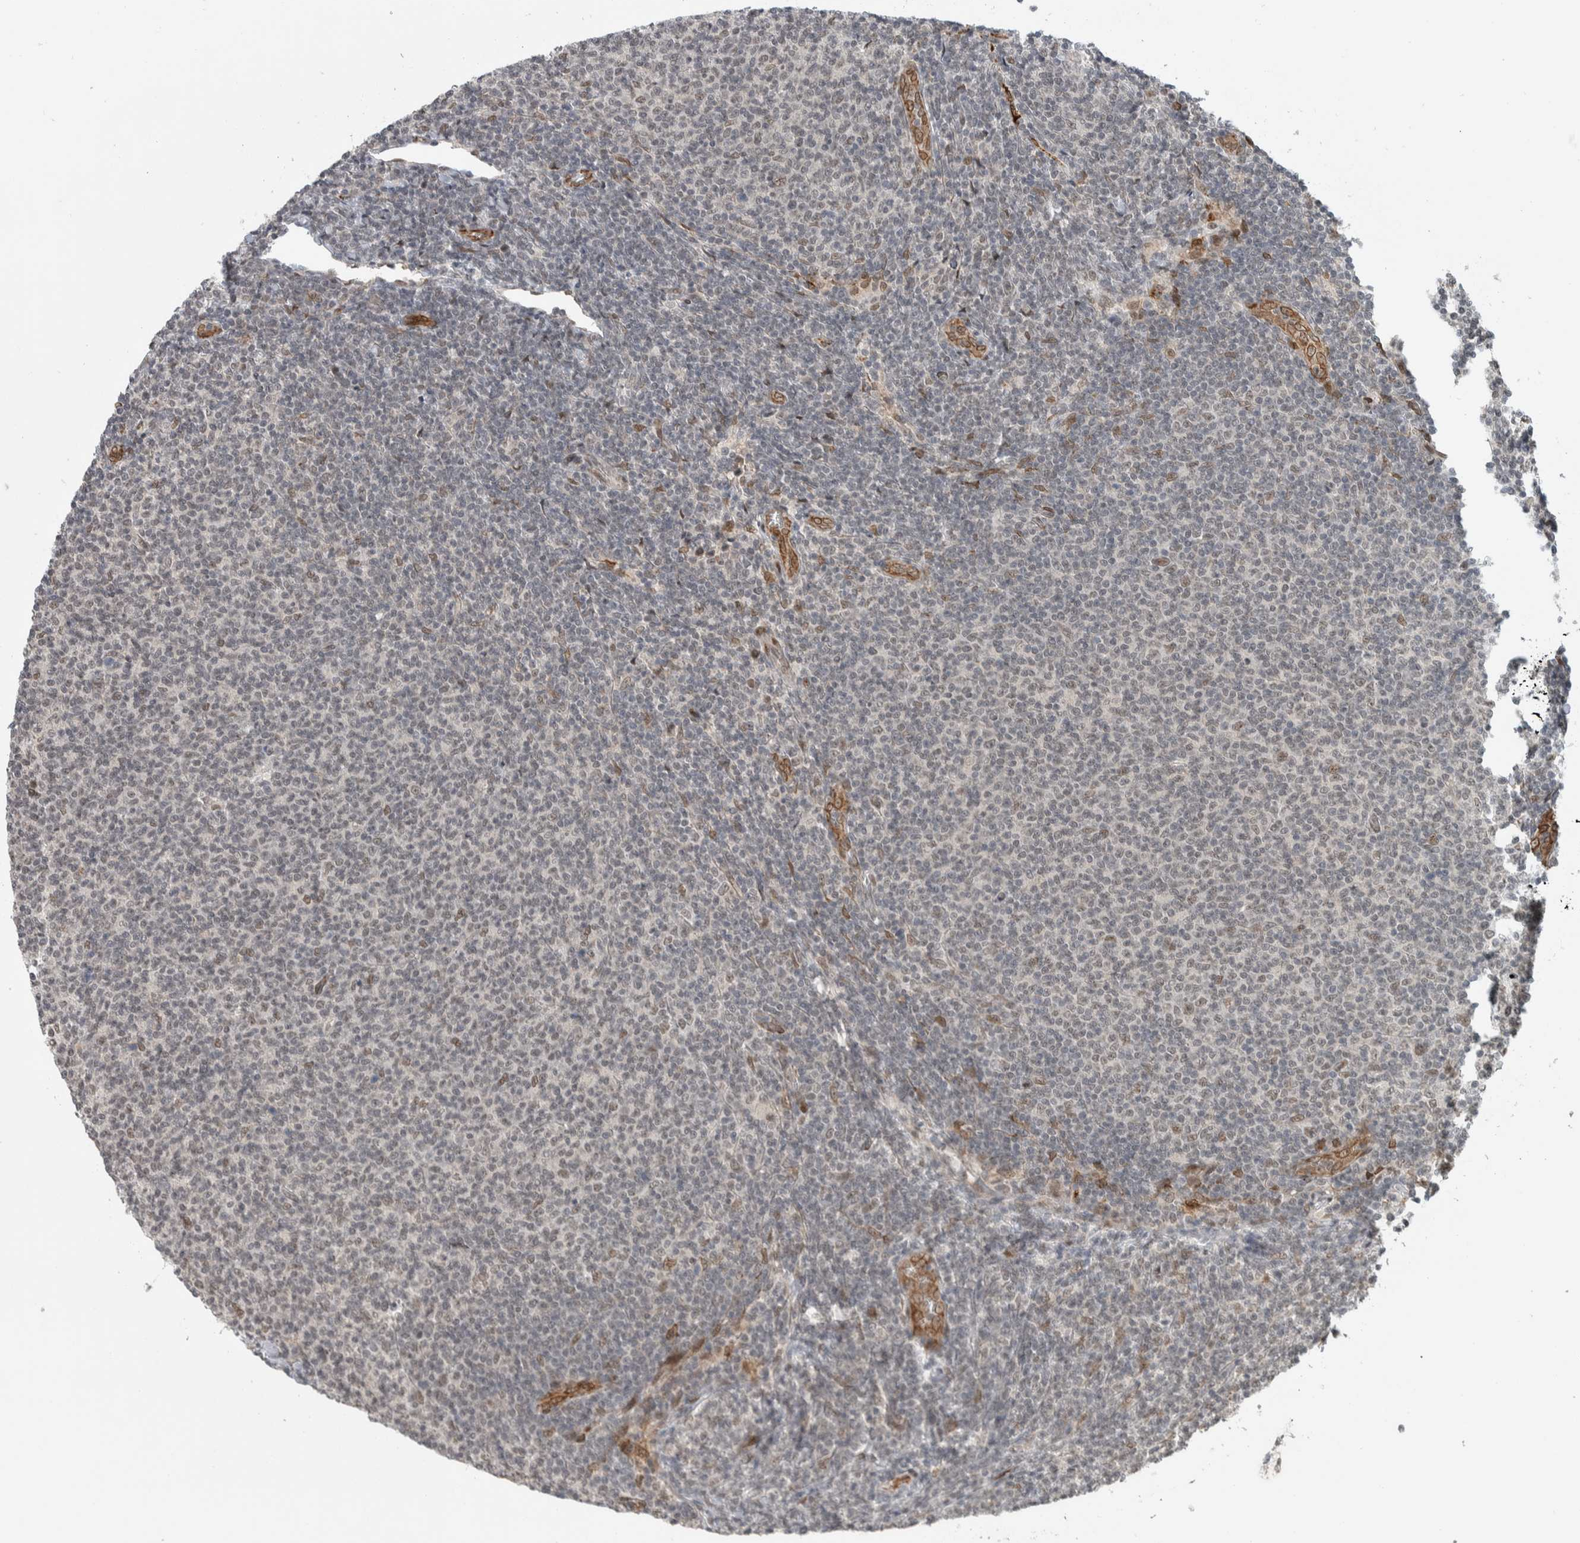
{"staining": {"intensity": "weak", "quantity": "<25%", "location": "nuclear"}, "tissue": "lymphoma", "cell_type": "Tumor cells", "image_type": "cancer", "snomed": [{"axis": "morphology", "description": "Malignant lymphoma, non-Hodgkin's type, Low grade"}, {"axis": "topography", "description": "Lymph node"}], "caption": "Immunohistochemistry (IHC) image of neoplastic tissue: malignant lymphoma, non-Hodgkin's type (low-grade) stained with DAB (3,3'-diaminobenzidine) displays no significant protein staining in tumor cells.", "gene": "TNRC18", "patient": {"sex": "male", "age": 66}}